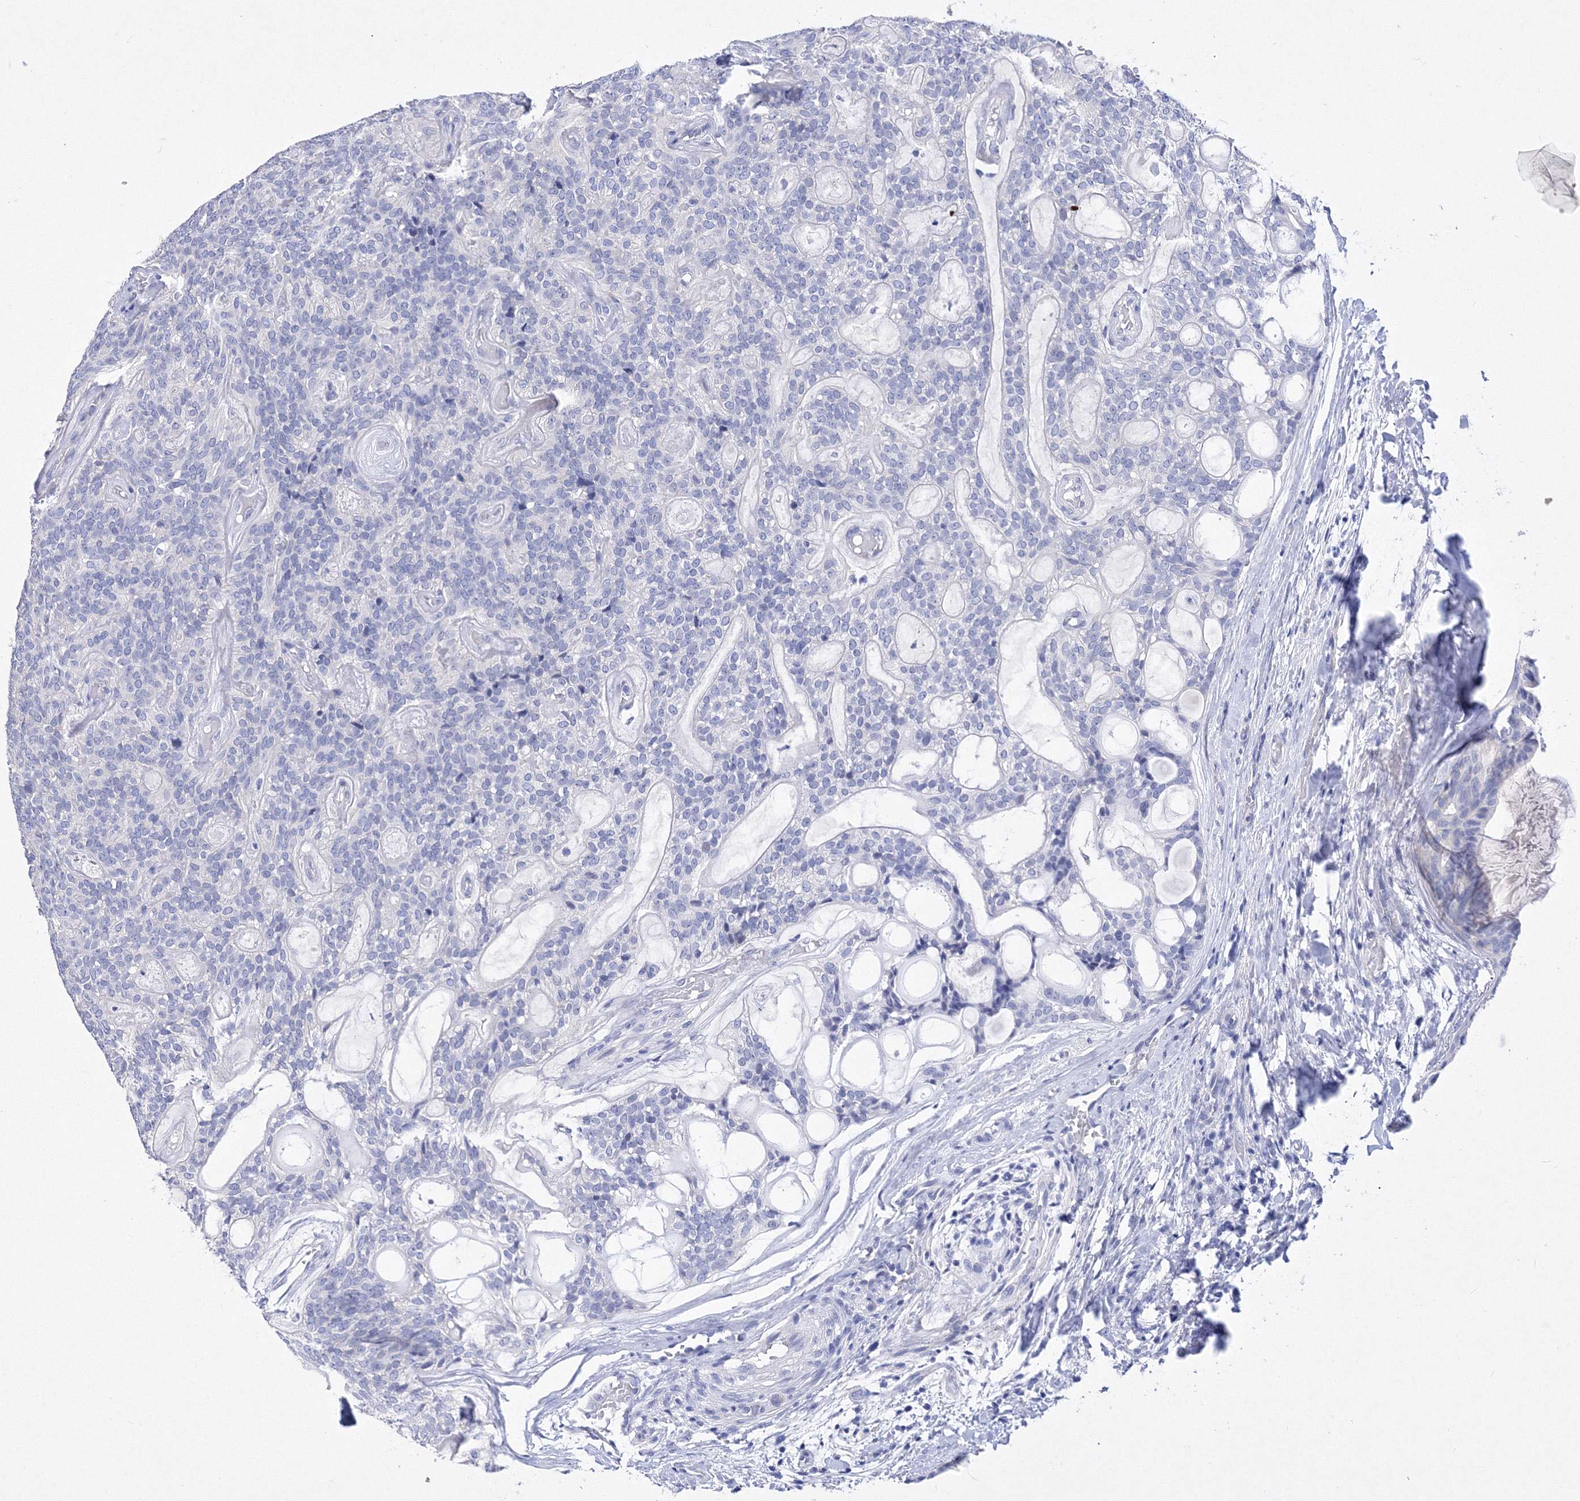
{"staining": {"intensity": "negative", "quantity": "none", "location": "none"}, "tissue": "head and neck cancer", "cell_type": "Tumor cells", "image_type": "cancer", "snomed": [{"axis": "morphology", "description": "Adenocarcinoma, NOS"}, {"axis": "topography", "description": "Head-Neck"}], "caption": "Immunohistochemistry of human head and neck adenocarcinoma shows no staining in tumor cells.", "gene": "GPN1", "patient": {"sex": "male", "age": 66}}